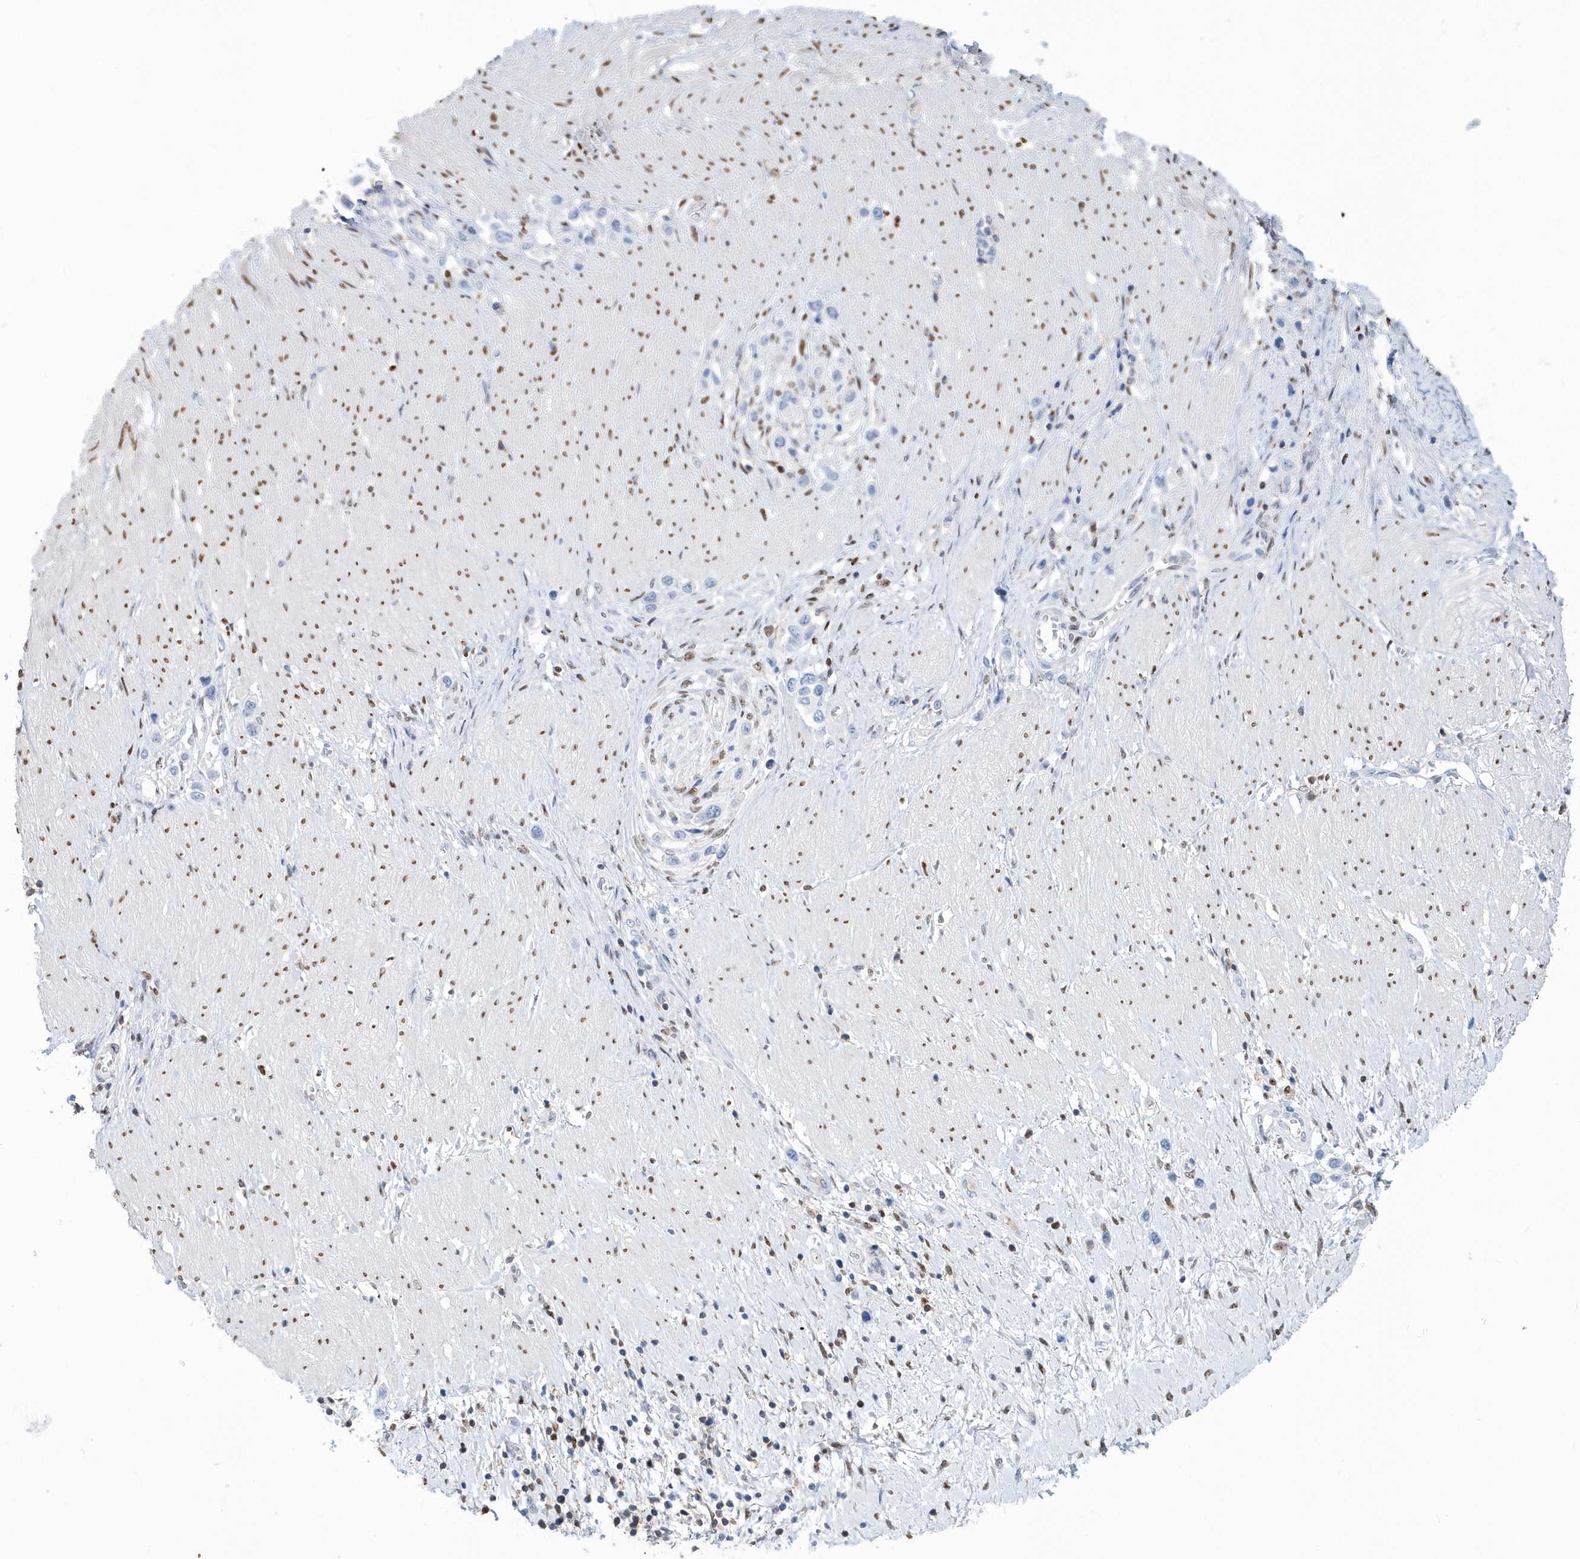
{"staining": {"intensity": "negative", "quantity": "none", "location": "none"}, "tissue": "stomach cancer", "cell_type": "Tumor cells", "image_type": "cancer", "snomed": [{"axis": "morphology", "description": "Normal tissue, NOS"}, {"axis": "morphology", "description": "Adenocarcinoma, NOS"}, {"axis": "topography", "description": "Stomach, upper"}, {"axis": "topography", "description": "Stomach"}], "caption": "Tumor cells are negative for brown protein staining in adenocarcinoma (stomach). (Brightfield microscopy of DAB (3,3'-diaminobenzidine) immunohistochemistry at high magnification).", "gene": "MACROH2A2", "patient": {"sex": "female", "age": 65}}